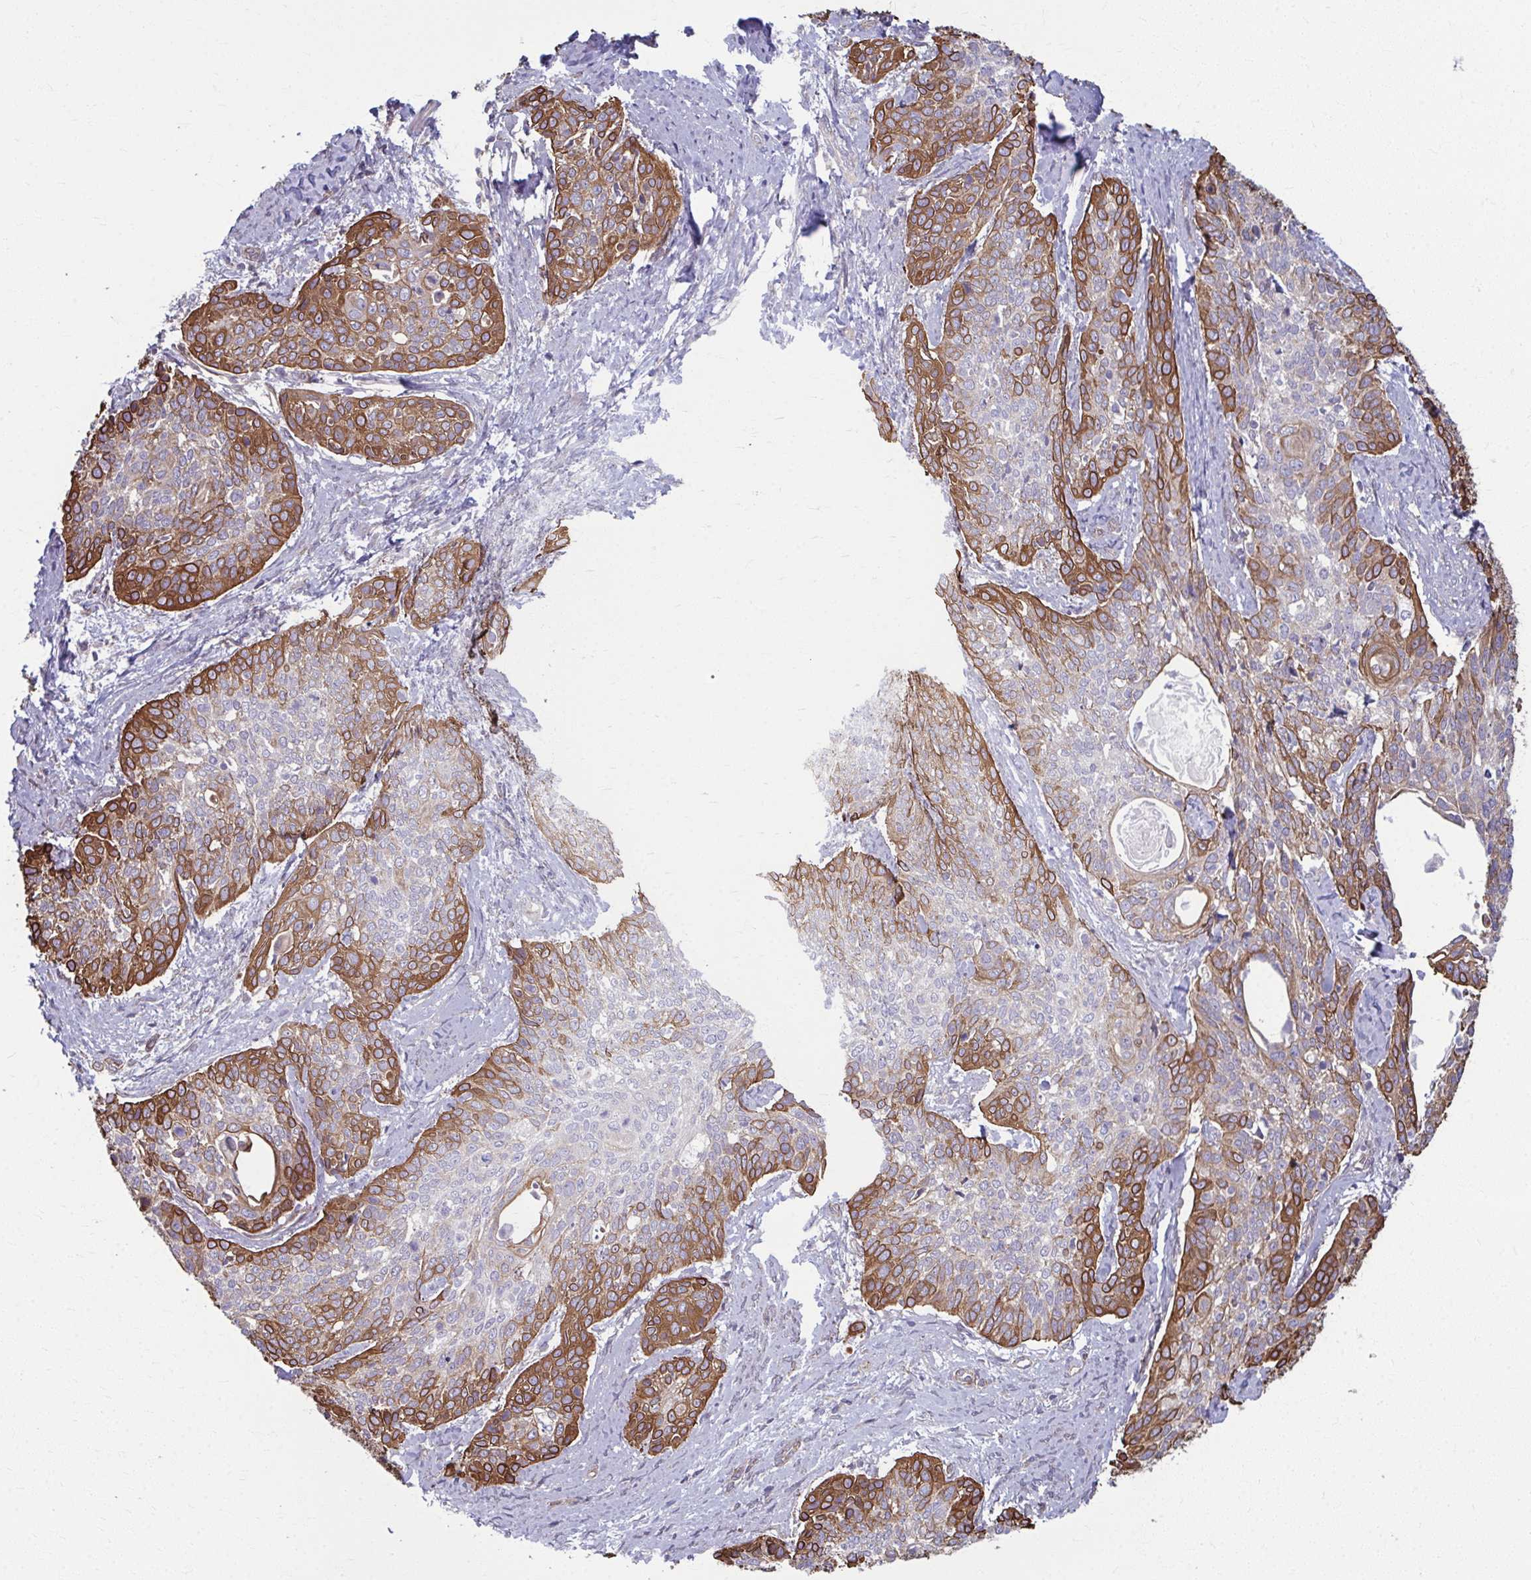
{"staining": {"intensity": "moderate", "quantity": "25%-75%", "location": "cytoplasmic/membranous"}, "tissue": "cervical cancer", "cell_type": "Tumor cells", "image_type": "cancer", "snomed": [{"axis": "morphology", "description": "Squamous cell carcinoma, NOS"}, {"axis": "topography", "description": "Cervix"}], "caption": "Human cervical squamous cell carcinoma stained with a brown dye reveals moderate cytoplasmic/membranous positive positivity in approximately 25%-75% of tumor cells.", "gene": "EID2B", "patient": {"sex": "female", "age": 69}}